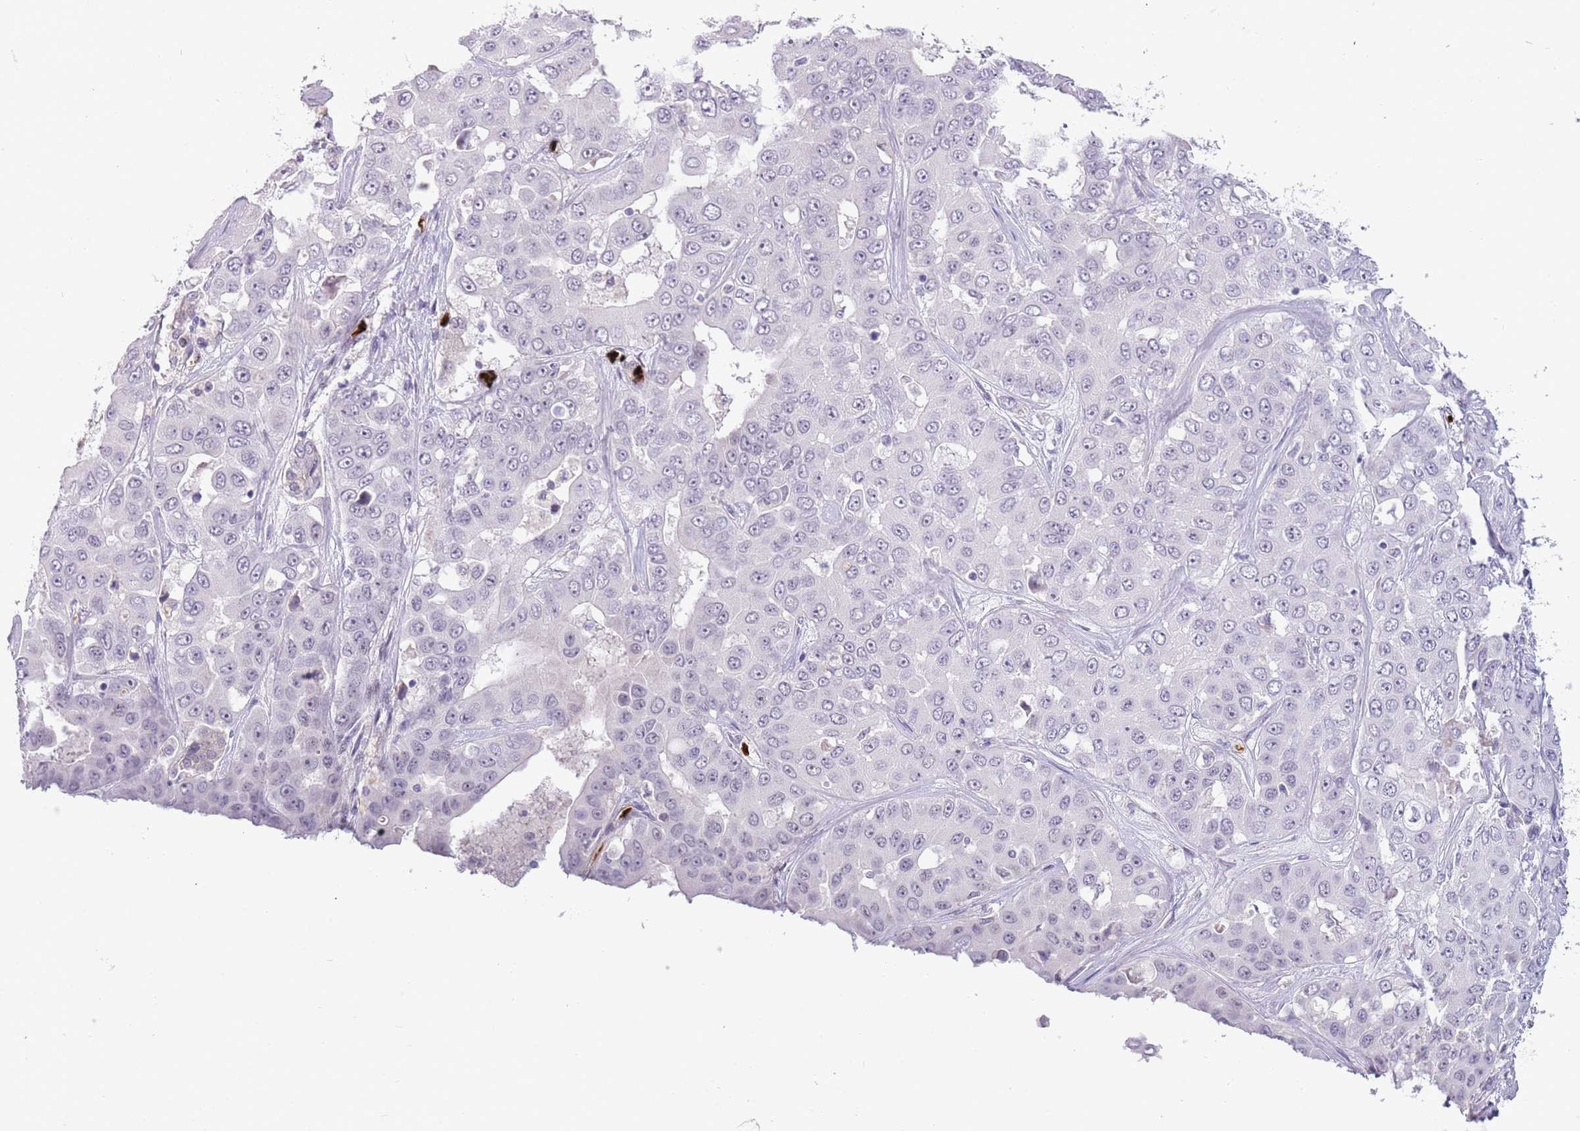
{"staining": {"intensity": "negative", "quantity": "none", "location": "none"}, "tissue": "liver cancer", "cell_type": "Tumor cells", "image_type": "cancer", "snomed": [{"axis": "morphology", "description": "Cholangiocarcinoma"}, {"axis": "topography", "description": "Liver"}], "caption": "Tumor cells are negative for brown protein staining in cholangiocarcinoma (liver).", "gene": "LYPD6B", "patient": {"sex": "female", "age": 52}}